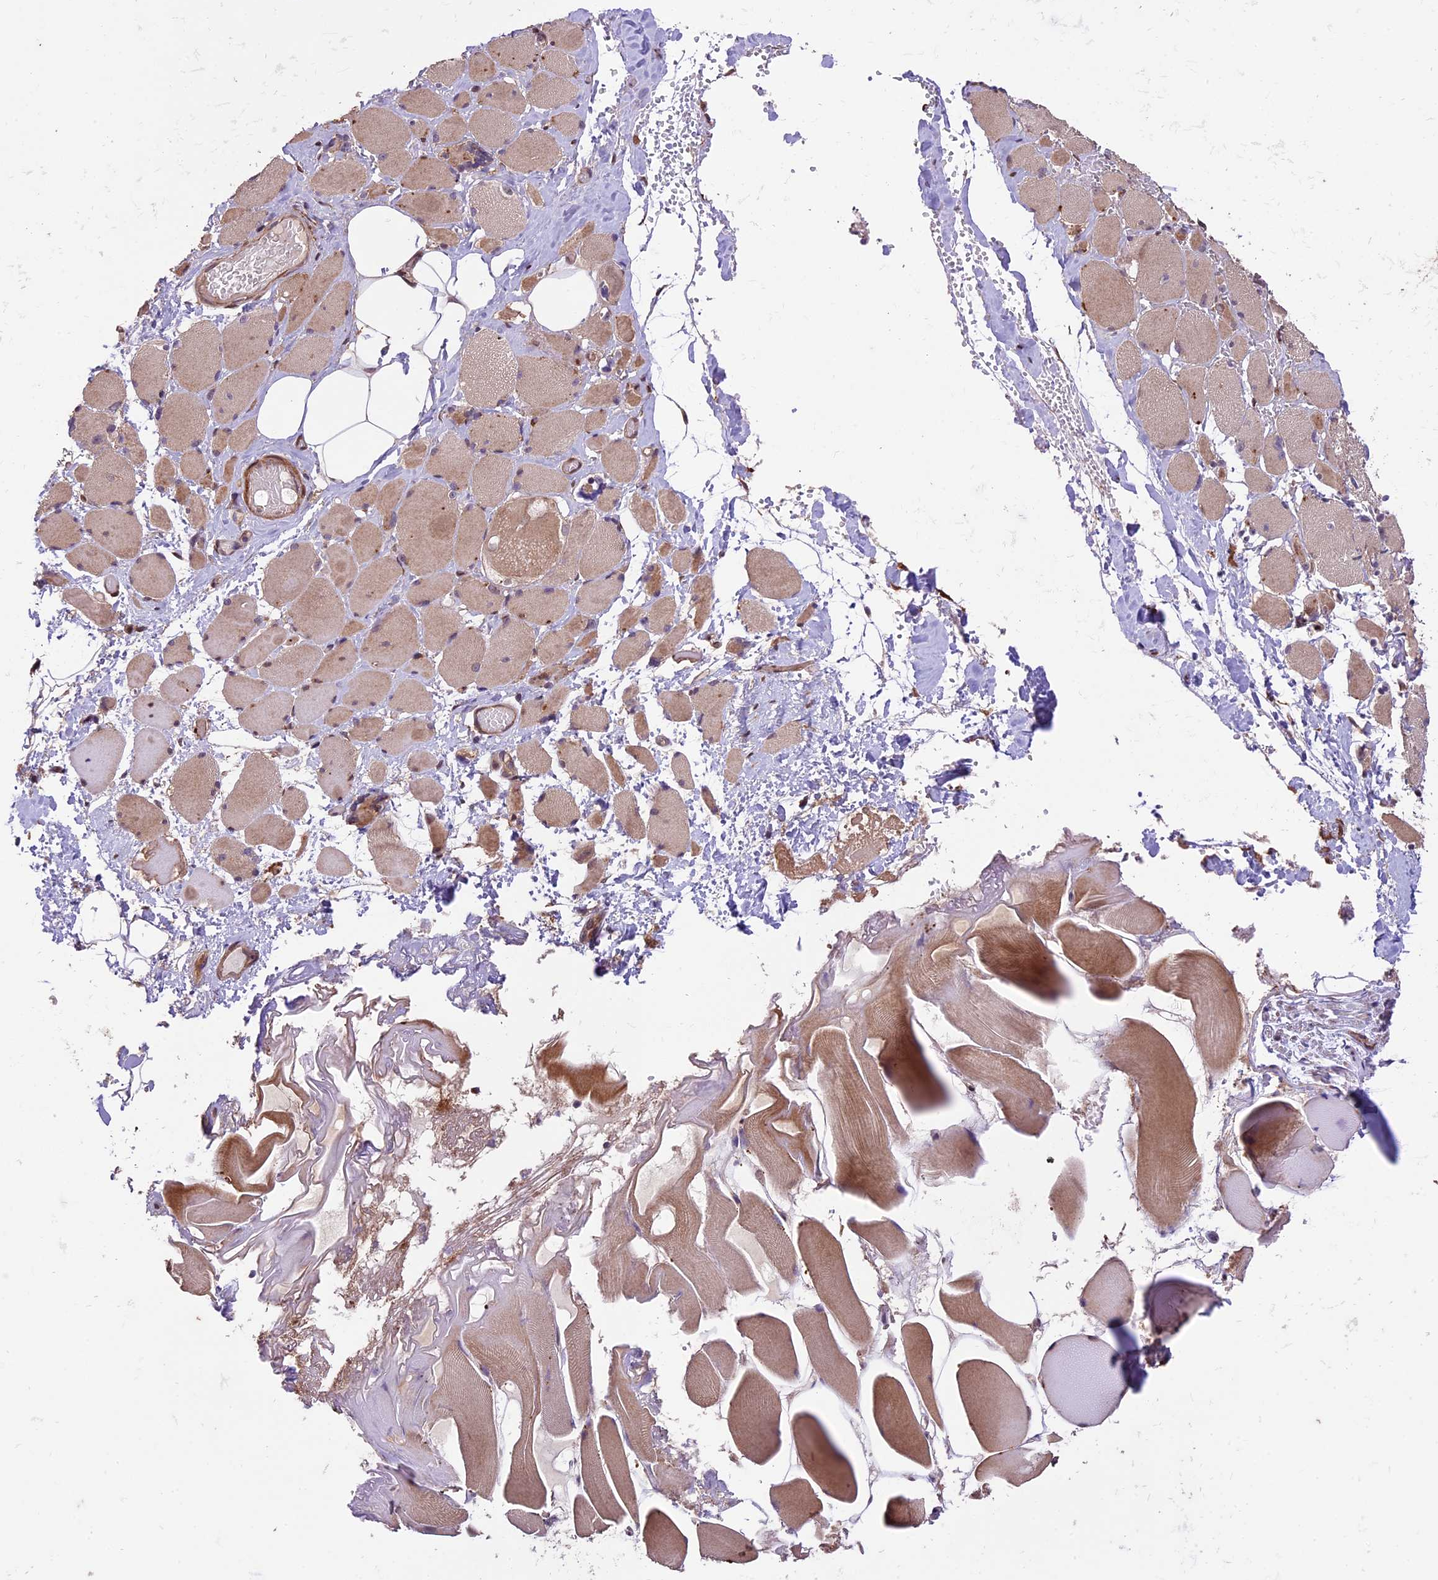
{"staining": {"intensity": "weak", "quantity": ">75%", "location": "cytoplasmic/membranous"}, "tissue": "skeletal muscle", "cell_type": "Myocytes", "image_type": "normal", "snomed": [{"axis": "morphology", "description": "Normal tissue, NOS"}, {"axis": "morphology", "description": "Basal cell carcinoma"}, {"axis": "topography", "description": "Skeletal muscle"}], "caption": "A micrograph of skeletal muscle stained for a protein exhibits weak cytoplasmic/membranous brown staining in myocytes. Using DAB (3,3'-diaminobenzidine) (brown) and hematoxylin (blue) stains, captured at high magnification using brightfield microscopy.", "gene": "HDAC5", "patient": {"sex": "female", "age": 64}}